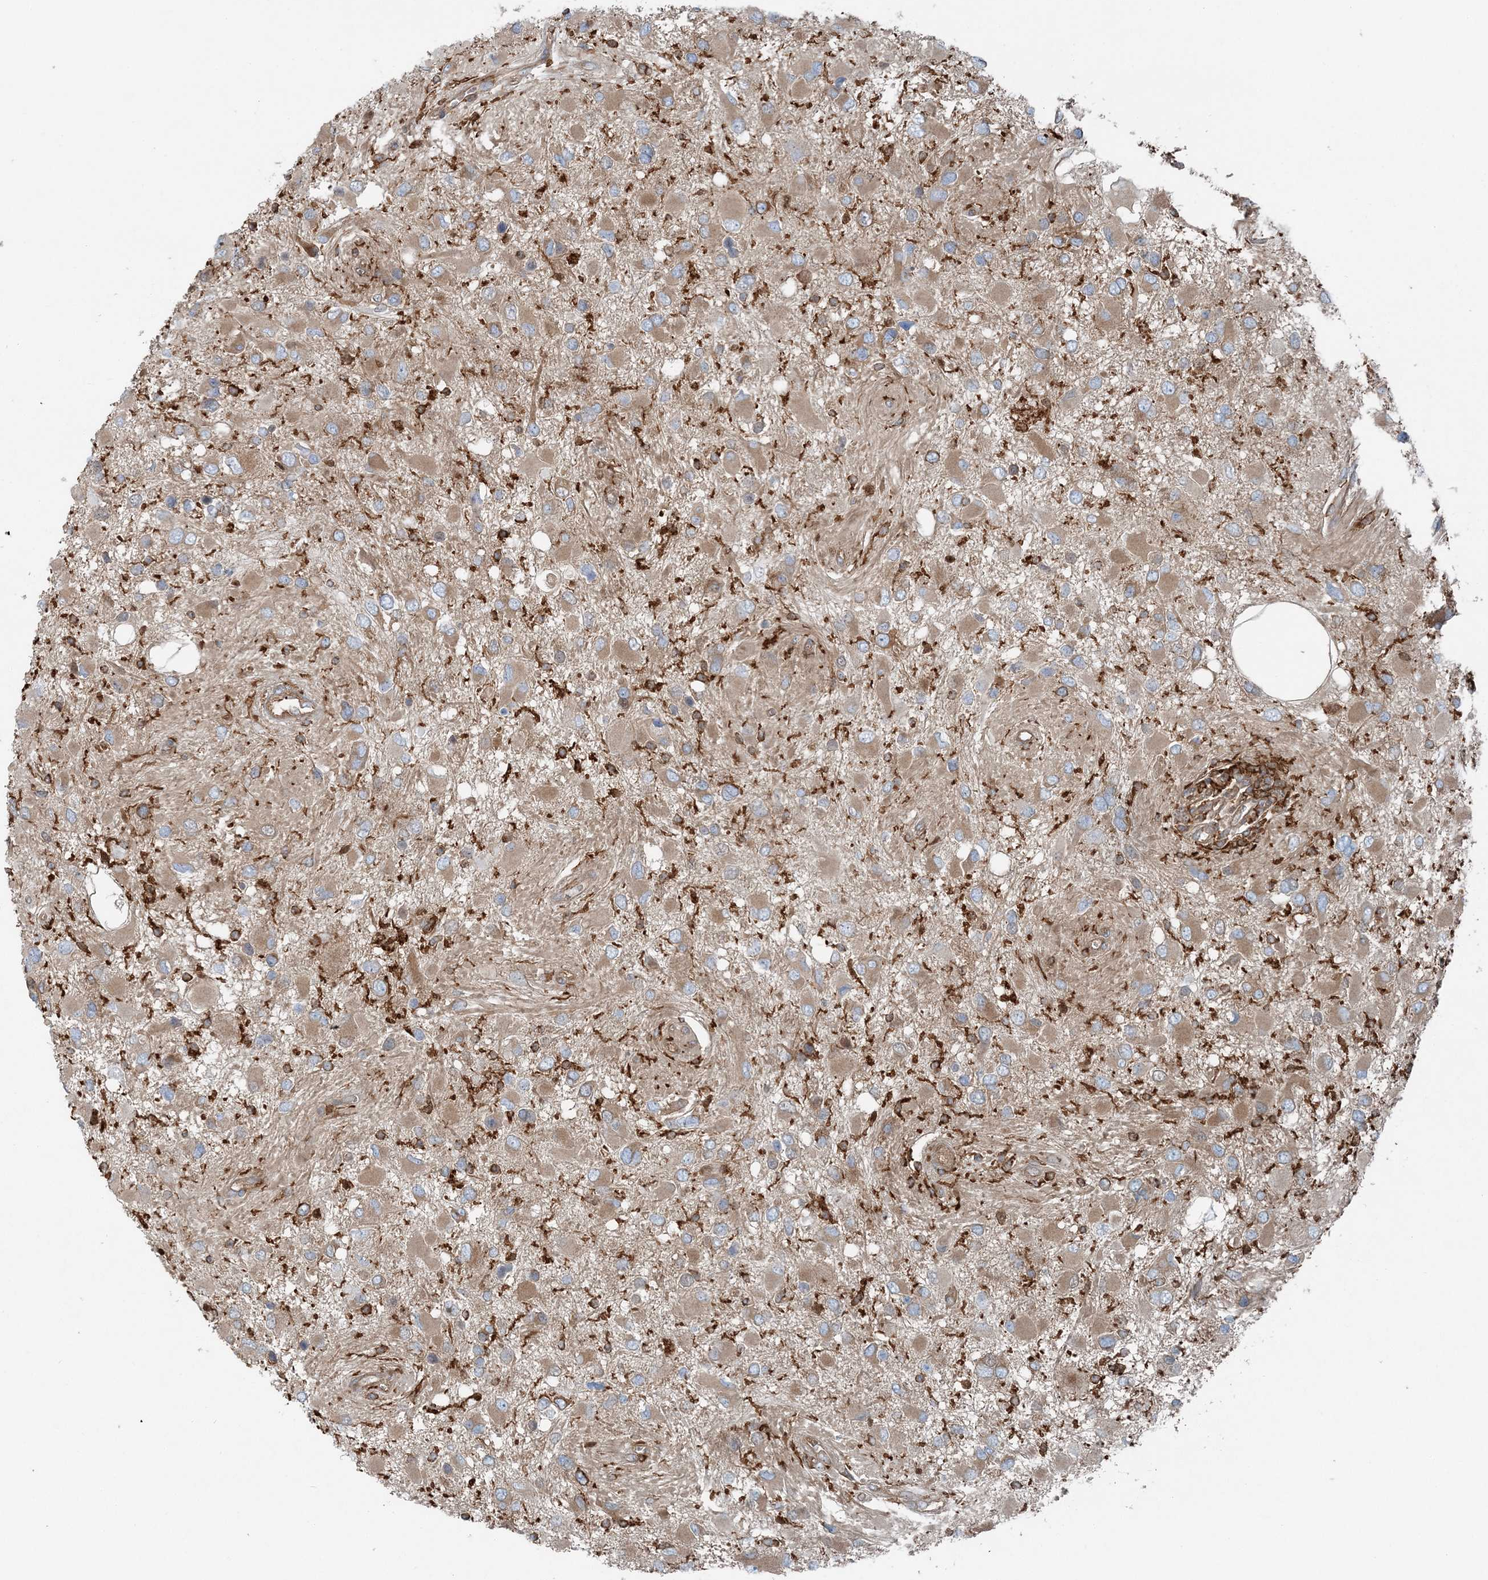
{"staining": {"intensity": "moderate", "quantity": ">75%", "location": "cytoplasmic/membranous"}, "tissue": "glioma", "cell_type": "Tumor cells", "image_type": "cancer", "snomed": [{"axis": "morphology", "description": "Glioma, malignant, High grade"}, {"axis": "topography", "description": "Brain"}], "caption": "IHC (DAB (3,3'-diaminobenzidine)) staining of high-grade glioma (malignant) exhibits moderate cytoplasmic/membranous protein positivity in about >75% of tumor cells.", "gene": "SNX2", "patient": {"sex": "male", "age": 53}}